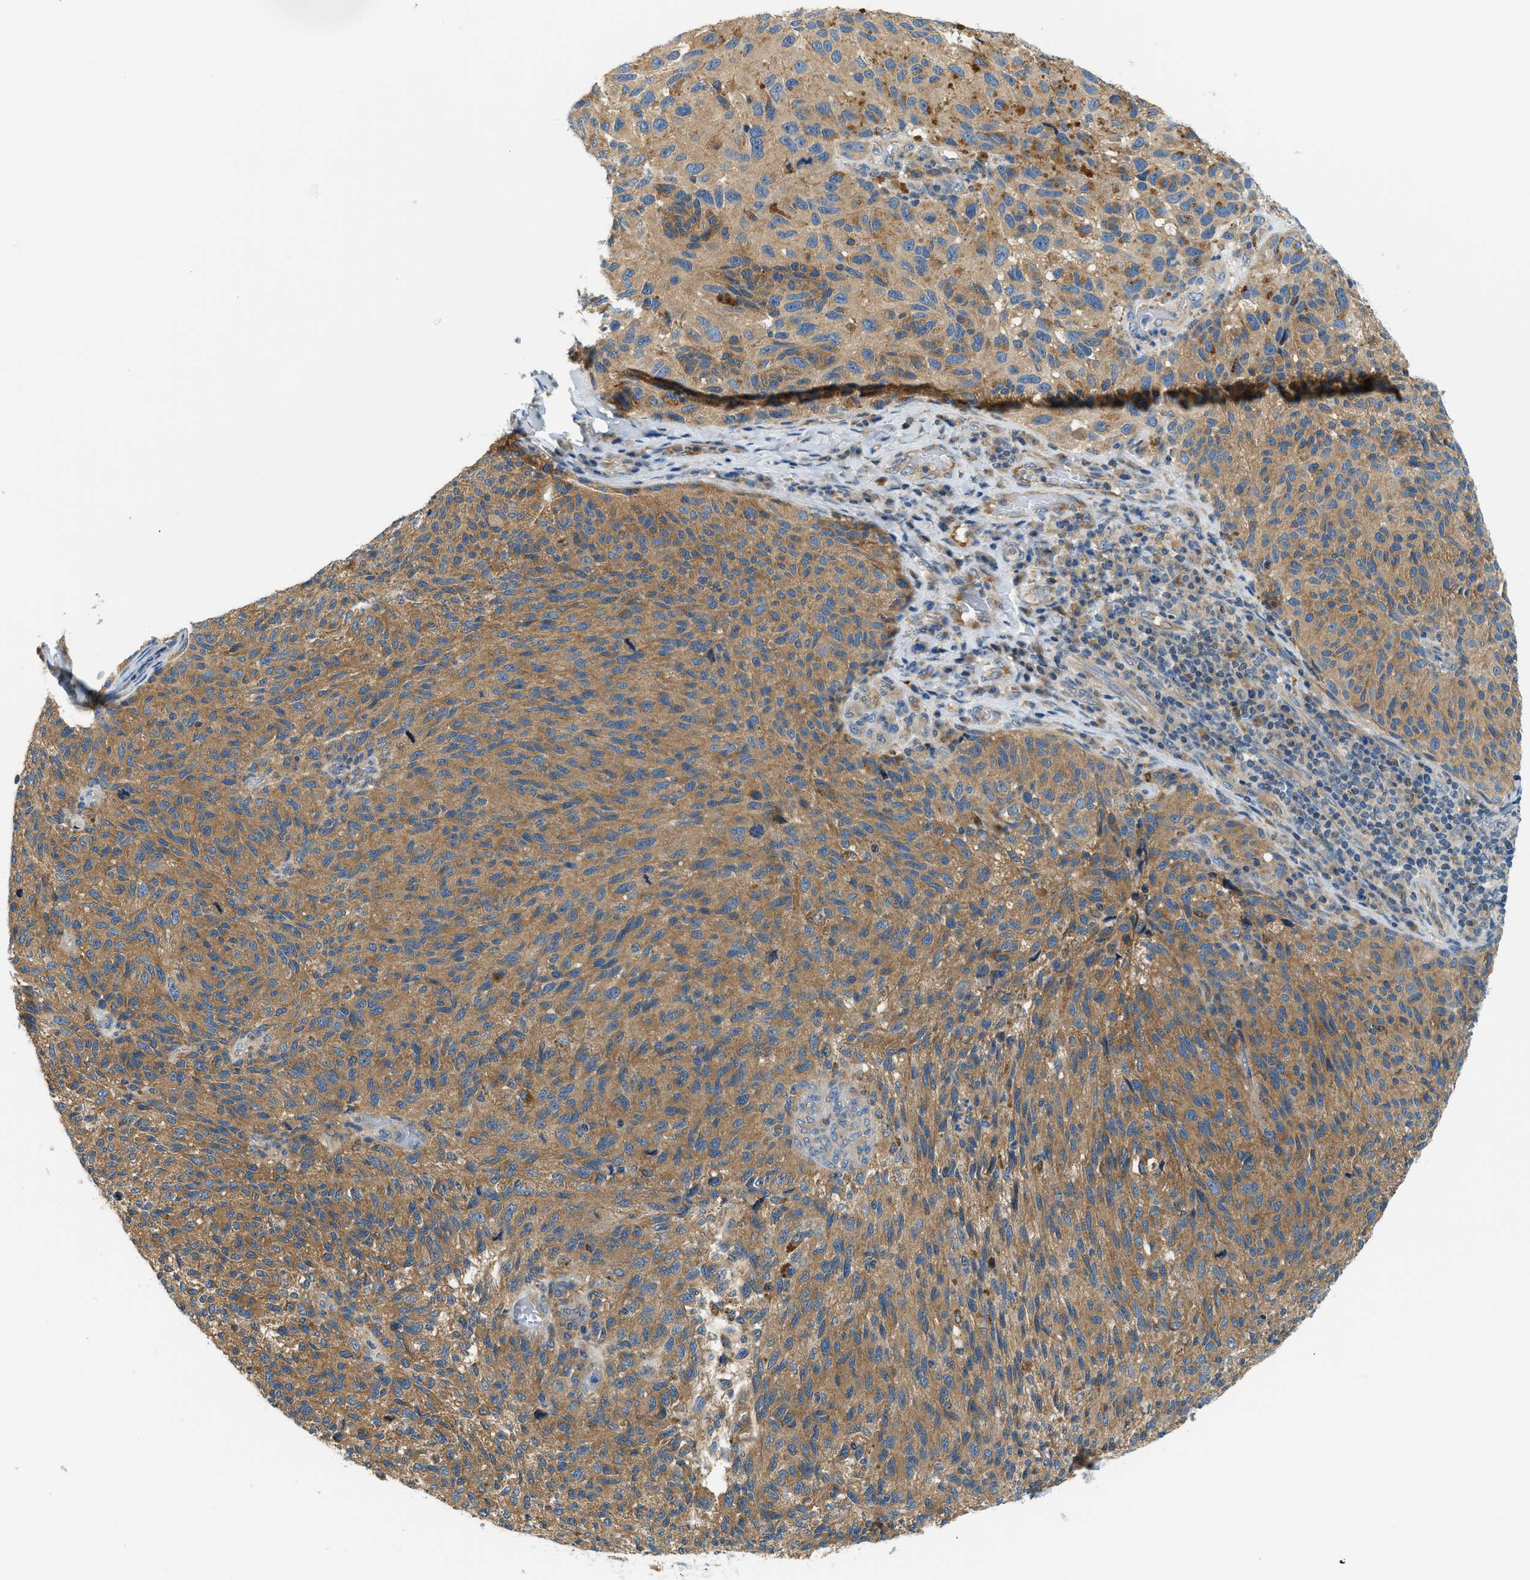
{"staining": {"intensity": "moderate", "quantity": ">75%", "location": "cytoplasmic/membranous"}, "tissue": "melanoma", "cell_type": "Tumor cells", "image_type": "cancer", "snomed": [{"axis": "morphology", "description": "Malignant melanoma, NOS"}, {"axis": "topography", "description": "Skin"}], "caption": "Tumor cells demonstrate moderate cytoplasmic/membranous expression in approximately >75% of cells in melanoma. Immunohistochemistry stains the protein in brown and the nuclei are stained blue.", "gene": "KCNK1", "patient": {"sex": "female", "age": 73}}